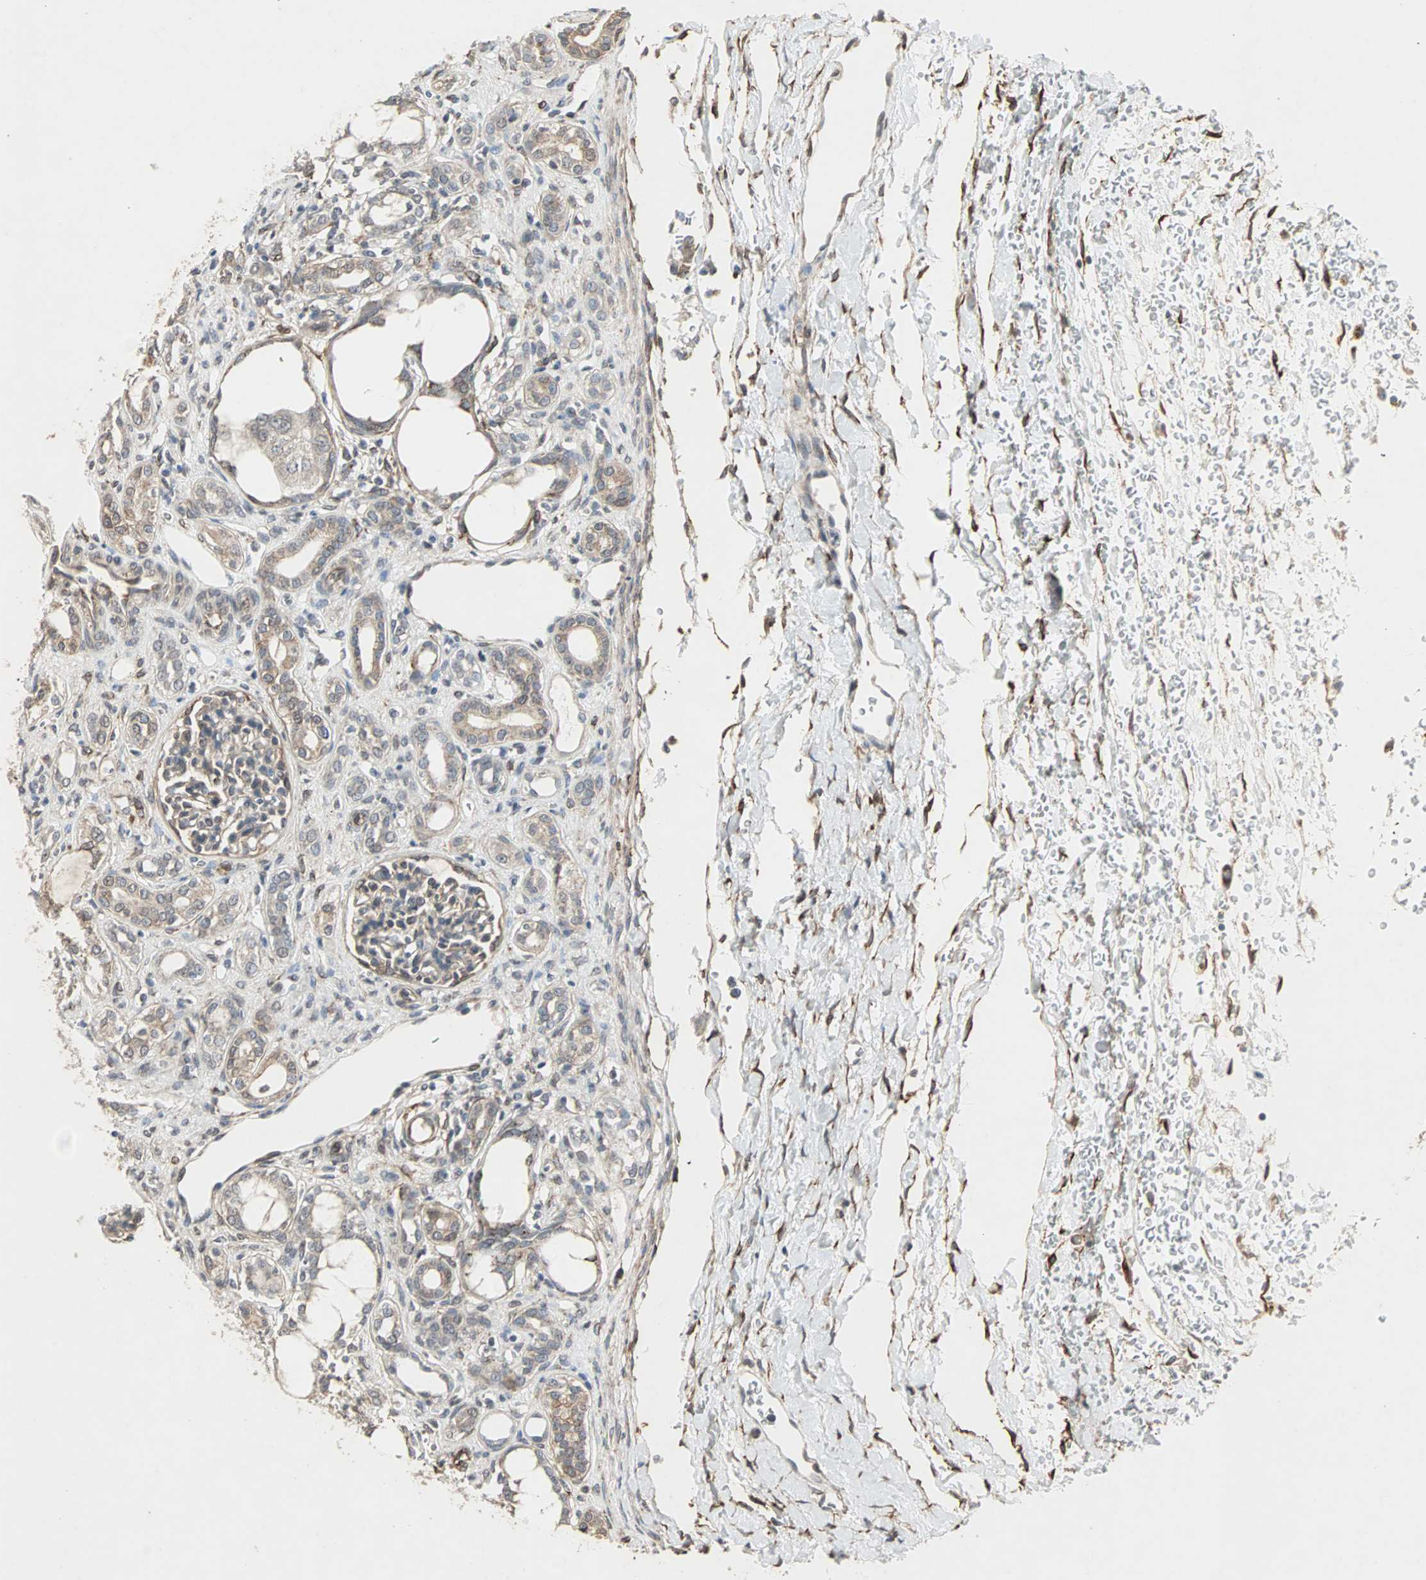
{"staining": {"intensity": "weak", "quantity": "25%-75%", "location": "cytoplasmic/membranous"}, "tissue": "kidney", "cell_type": "Cells in glomeruli", "image_type": "normal", "snomed": [{"axis": "morphology", "description": "Normal tissue, NOS"}, {"axis": "topography", "description": "Kidney"}], "caption": "Protein expression analysis of unremarkable human kidney reveals weak cytoplasmic/membranous positivity in approximately 25%-75% of cells in glomeruli.", "gene": "TRPV4", "patient": {"sex": "male", "age": 7}}